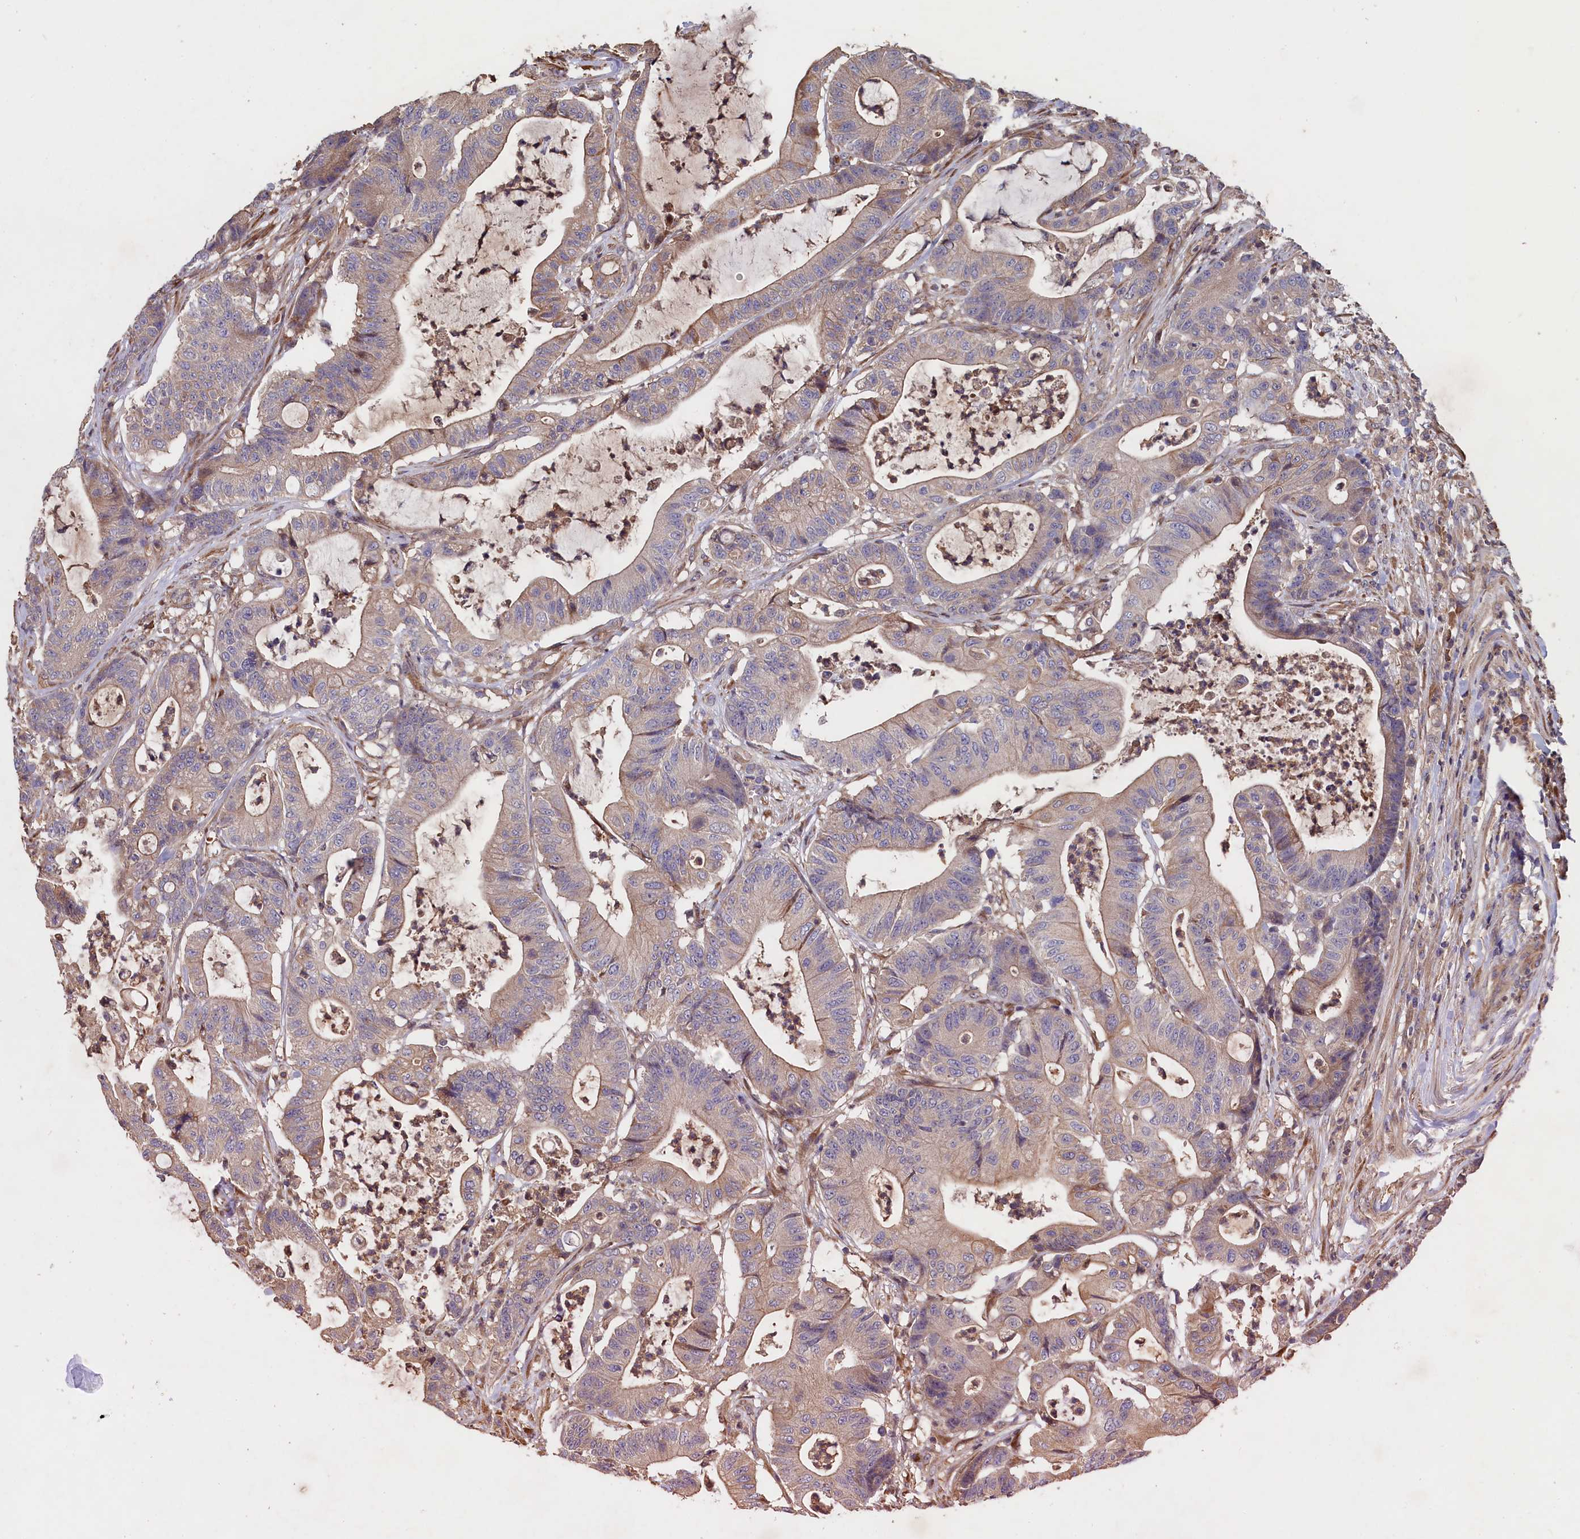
{"staining": {"intensity": "weak", "quantity": "25%-75%", "location": "cytoplasmic/membranous"}, "tissue": "colorectal cancer", "cell_type": "Tumor cells", "image_type": "cancer", "snomed": [{"axis": "morphology", "description": "Adenocarcinoma, NOS"}, {"axis": "topography", "description": "Colon"}], "caption": "The histopathology image exhibits immunohistochemical staining of colorectal cancer. There is weak cytoplasmic/membranous expression is seen in approximately 25%-75% of tumor cells.", "gene": "GREB1L", "patient": {"sex": "female", "age": 84}}